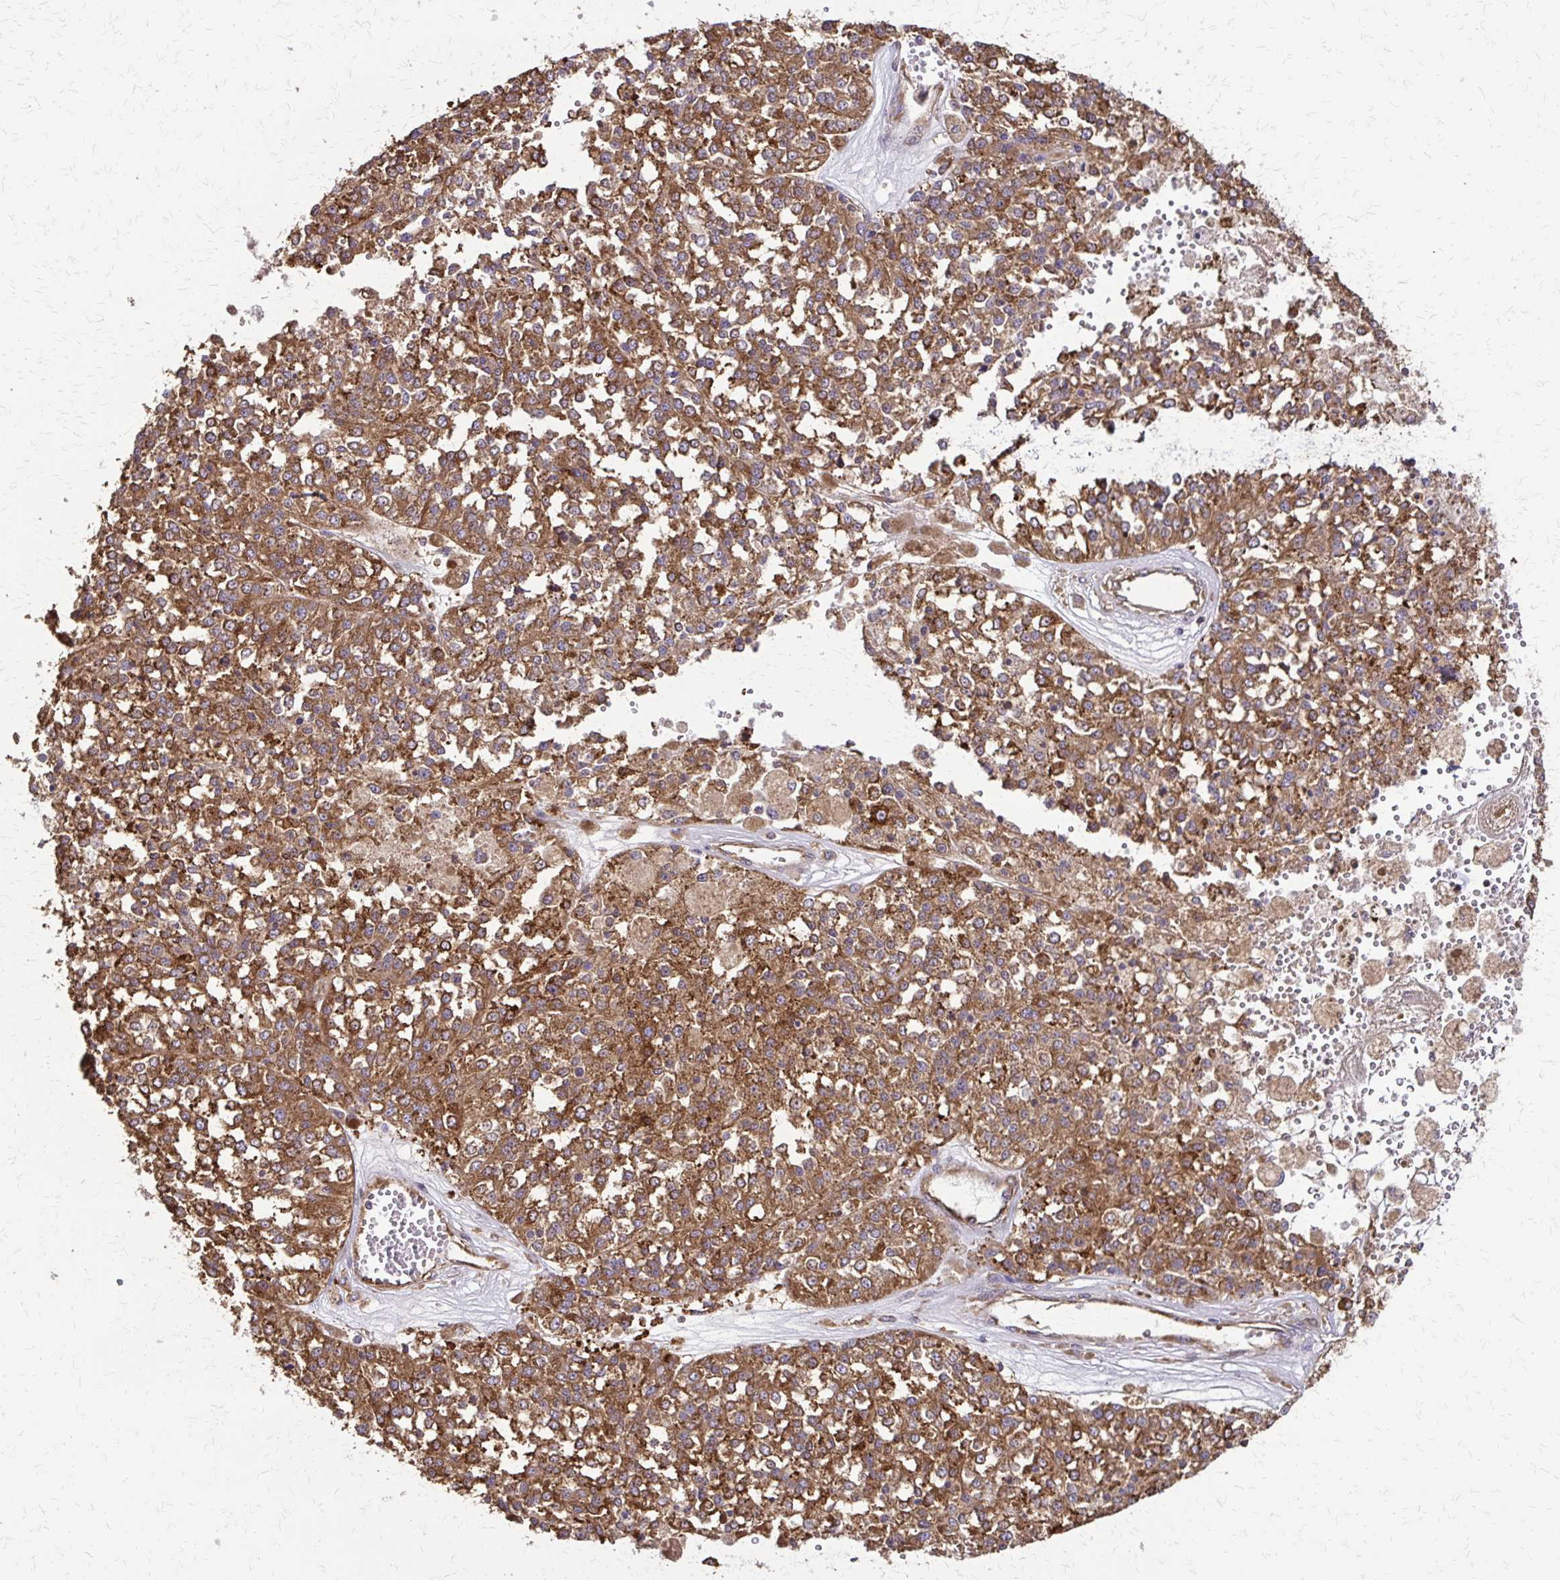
{"staining": {"intensity": "moderate", "quantity": ">75%", "location": "cytoplasmic/membranous"}, "tissue": "melanoma", "cell_type": "Tumor cells", "image_type": "cancer", "snomed": [{"axis": "morphology", "description": "Malignant melanoma, Metastatic site"}, {"axis": "topography", "description": "Lymph node"}], "caption": "Immunohistochemical staining of human melanoma reveals medium levels of moderate cytoplasmic/membranous positivity in approximately >75% of tumor cells.", "gene": "EEF2", "patient": {"sex": "female", "age": 64}}